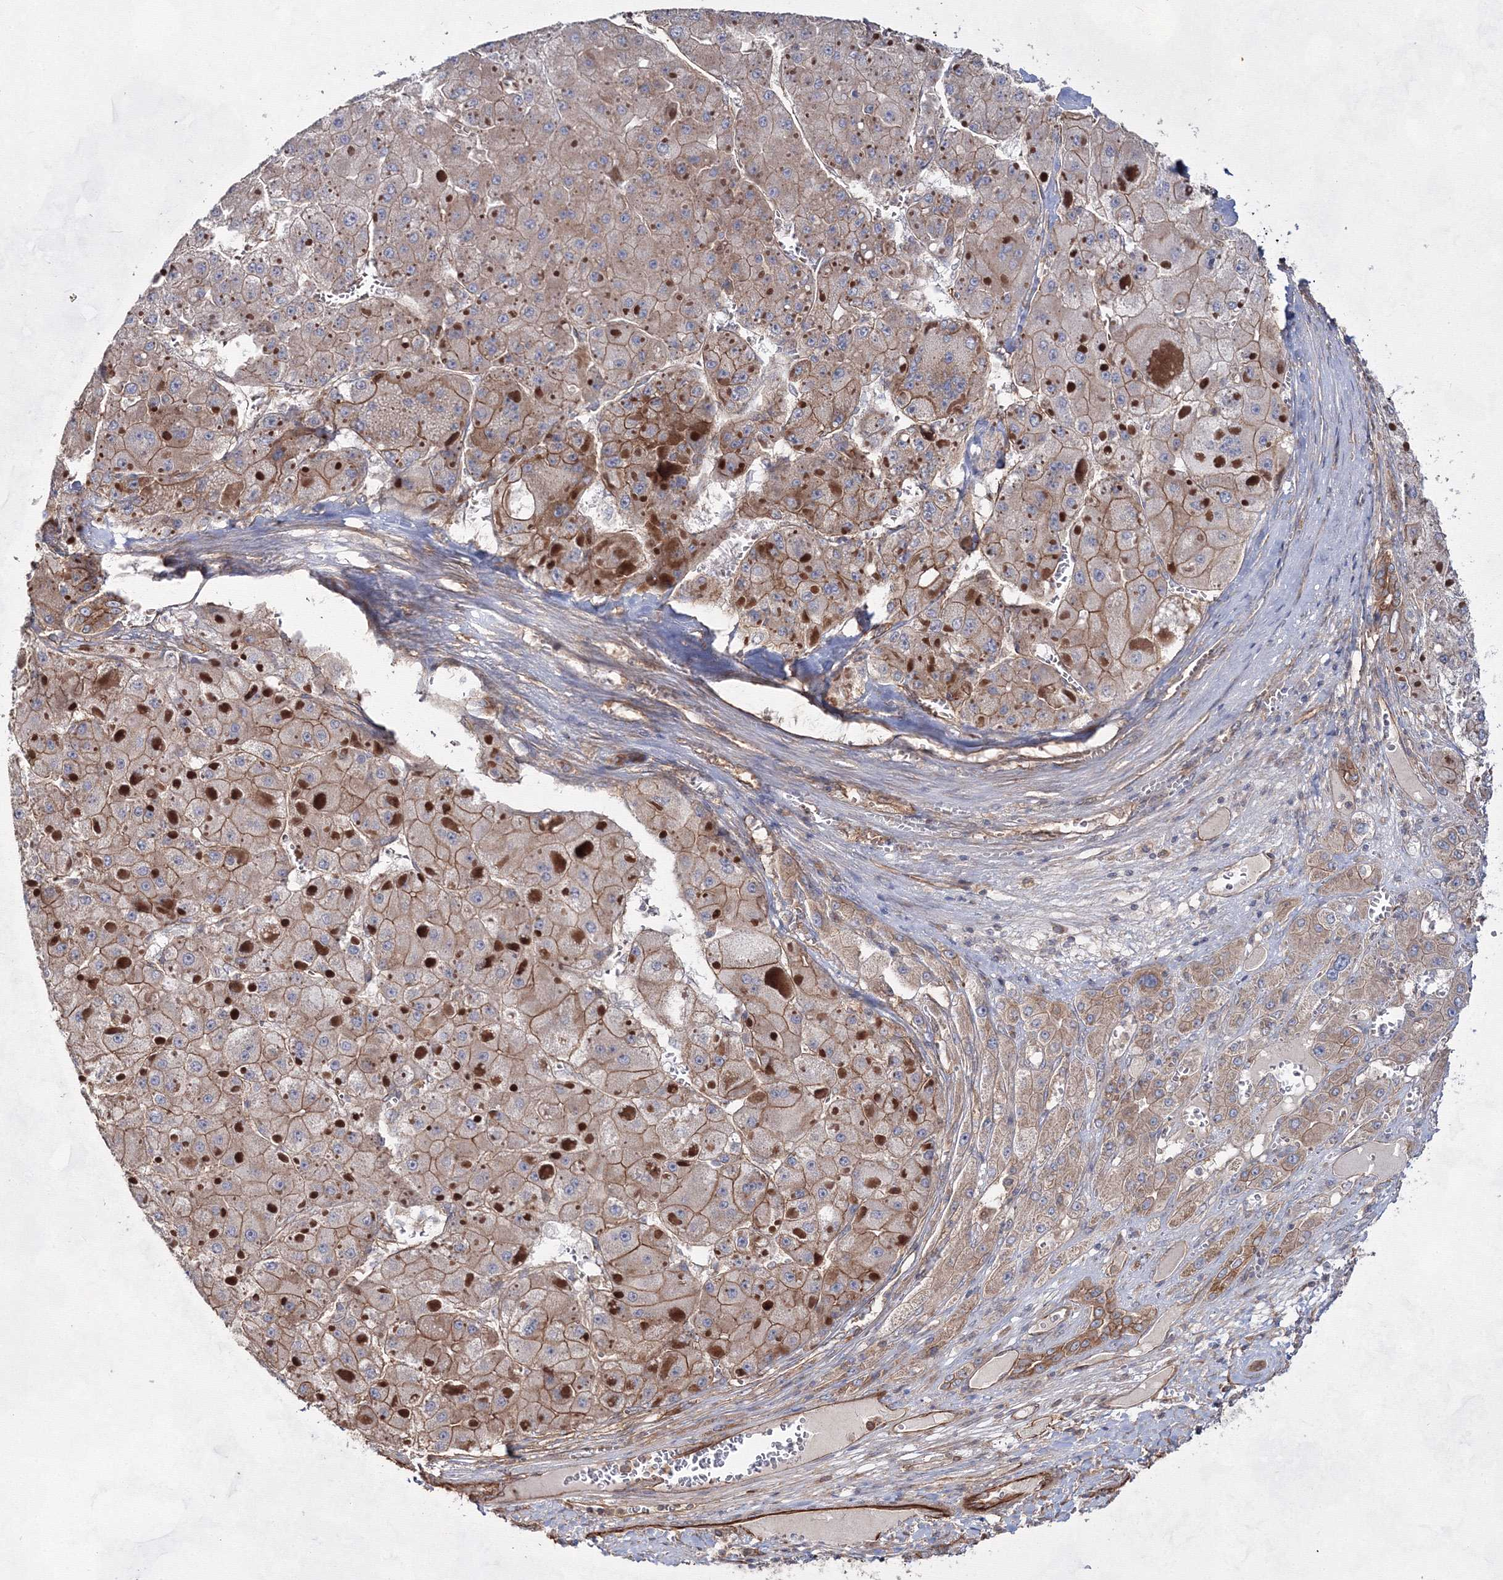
{"staining": {"intensity": "moderate", "quantity": ">75%", "location": "cytoplasmic/membranous"}, "tissue": "liver cancer", "cell_type": "Tumor cells", "image_type": "cancer", "snomed": [{"axis": "morphology", "description": "Carcinoma, Hepatocellular, NOS"}, {"axis": "topography", "description": "Liver"}], "caption": "IHC photomicrograph of human liver cancer (hepatocellular carcinoma) stained for a protein (brown), which shows medium levels of moderate cytoplasmic/membranous positivity in approximately >75% of tumor cells.", "gene": "EXOC6", "patient": {"sex": "female", "age": 73}}